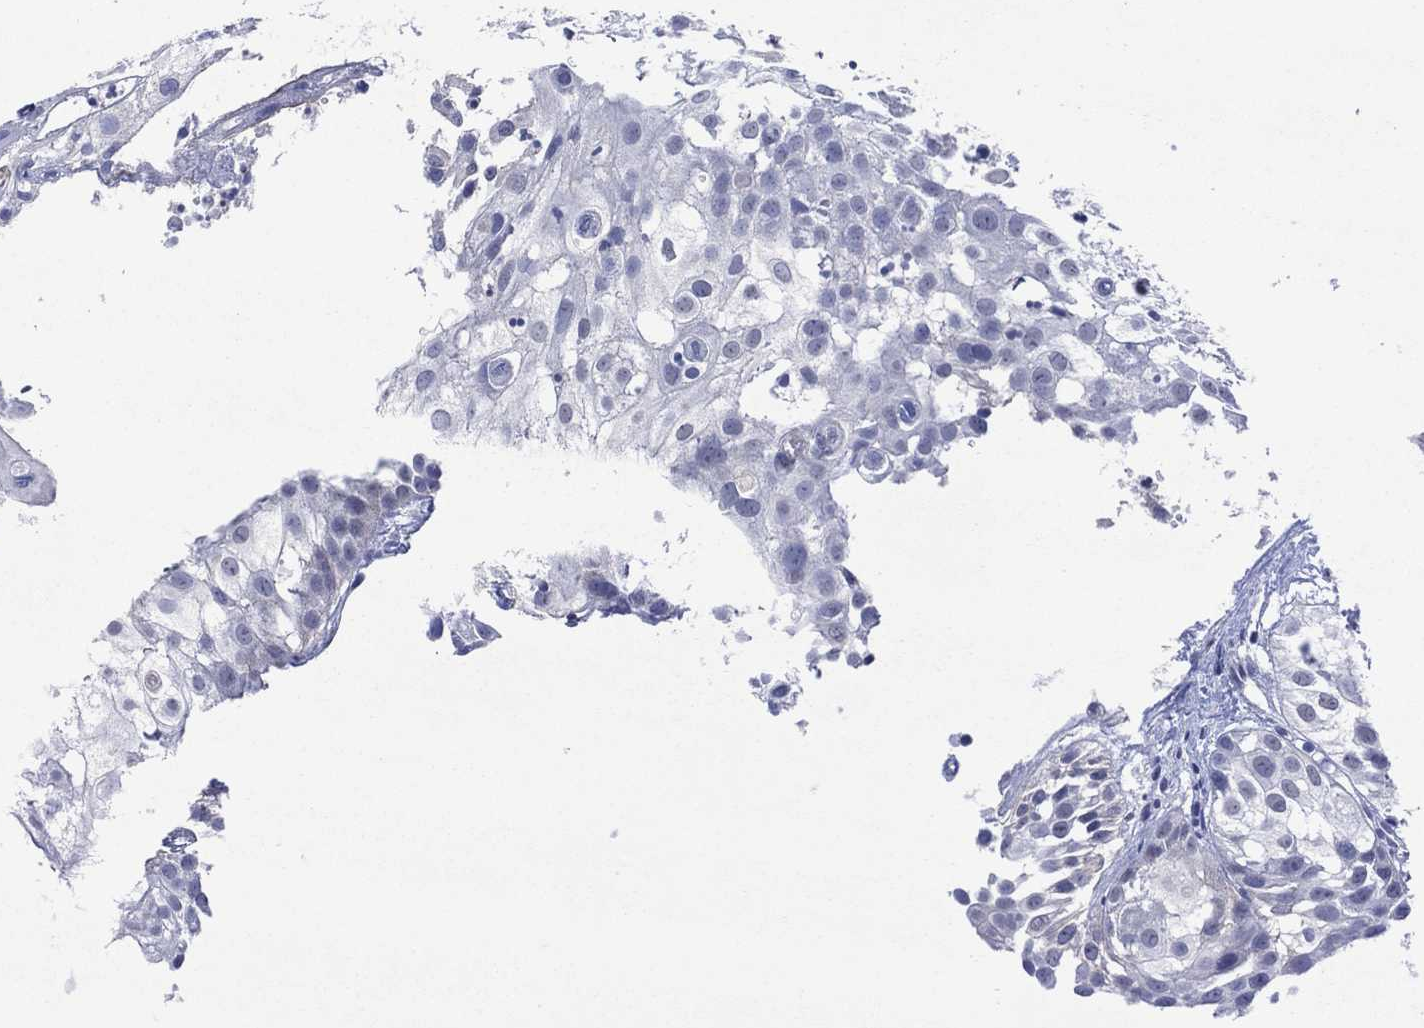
{"staining": {"intensity": "negative", "quantity": "none", "location": "none"}, "tissue": "urothelial cancer", "cell_type": "Tumor cells", "image_type": "cancer", "snomed": [{"axis": "morphology", "description": "Urothelial carcinoma, High grade"}, {"axis": "topography", "description": "Urinary bladder"}], "caption": "High-grade urothelial carcinoma was stained to show a protein in brown. There is no significant positivity in tumor cells.", "gene": "ASB10", "patient": {"sex": "female", "age": 79}}